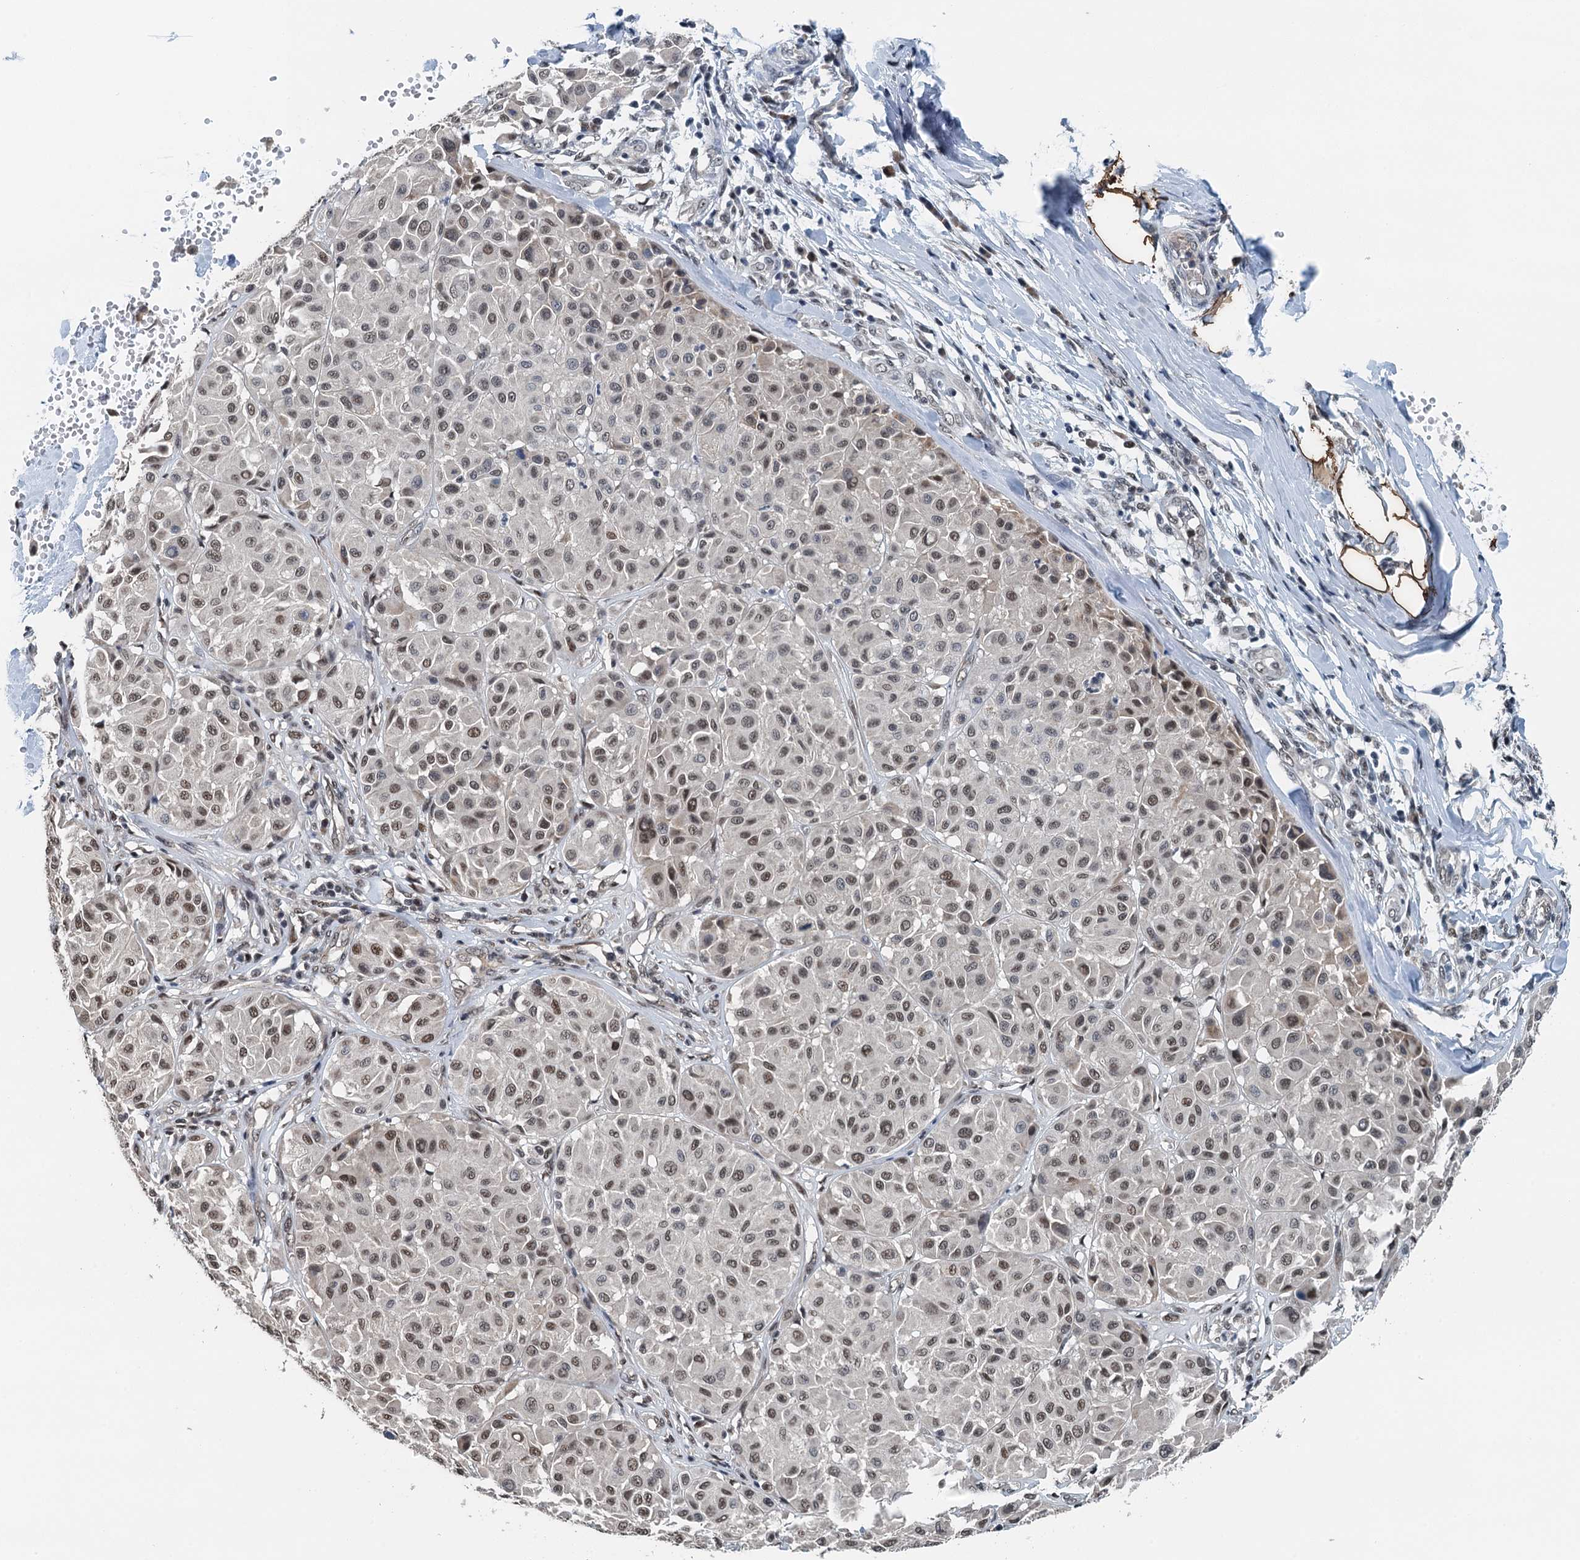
{"staining": {"intensity": "moderate", "quantity": ">75%", "location": "nuclear"}, "tissue": "melanoma", "cell_type": "Tumor cells", "image_type": "cancer", "snomed": [{"axis": "morphology", "description": "Malignant melanoma, Metastatic site"}, {"axis": "topography", "description": "Soft tissue"}], "caption": "Tumor cells reveal medium levels of moderate nuclear positivity in approximately >75% of cells in human malignant melanoma (metastatic site). (IHC, brightfield microscopy, high magnification).", "gene": "MTA3", "patient": {"sex": "male", "age": 41}}